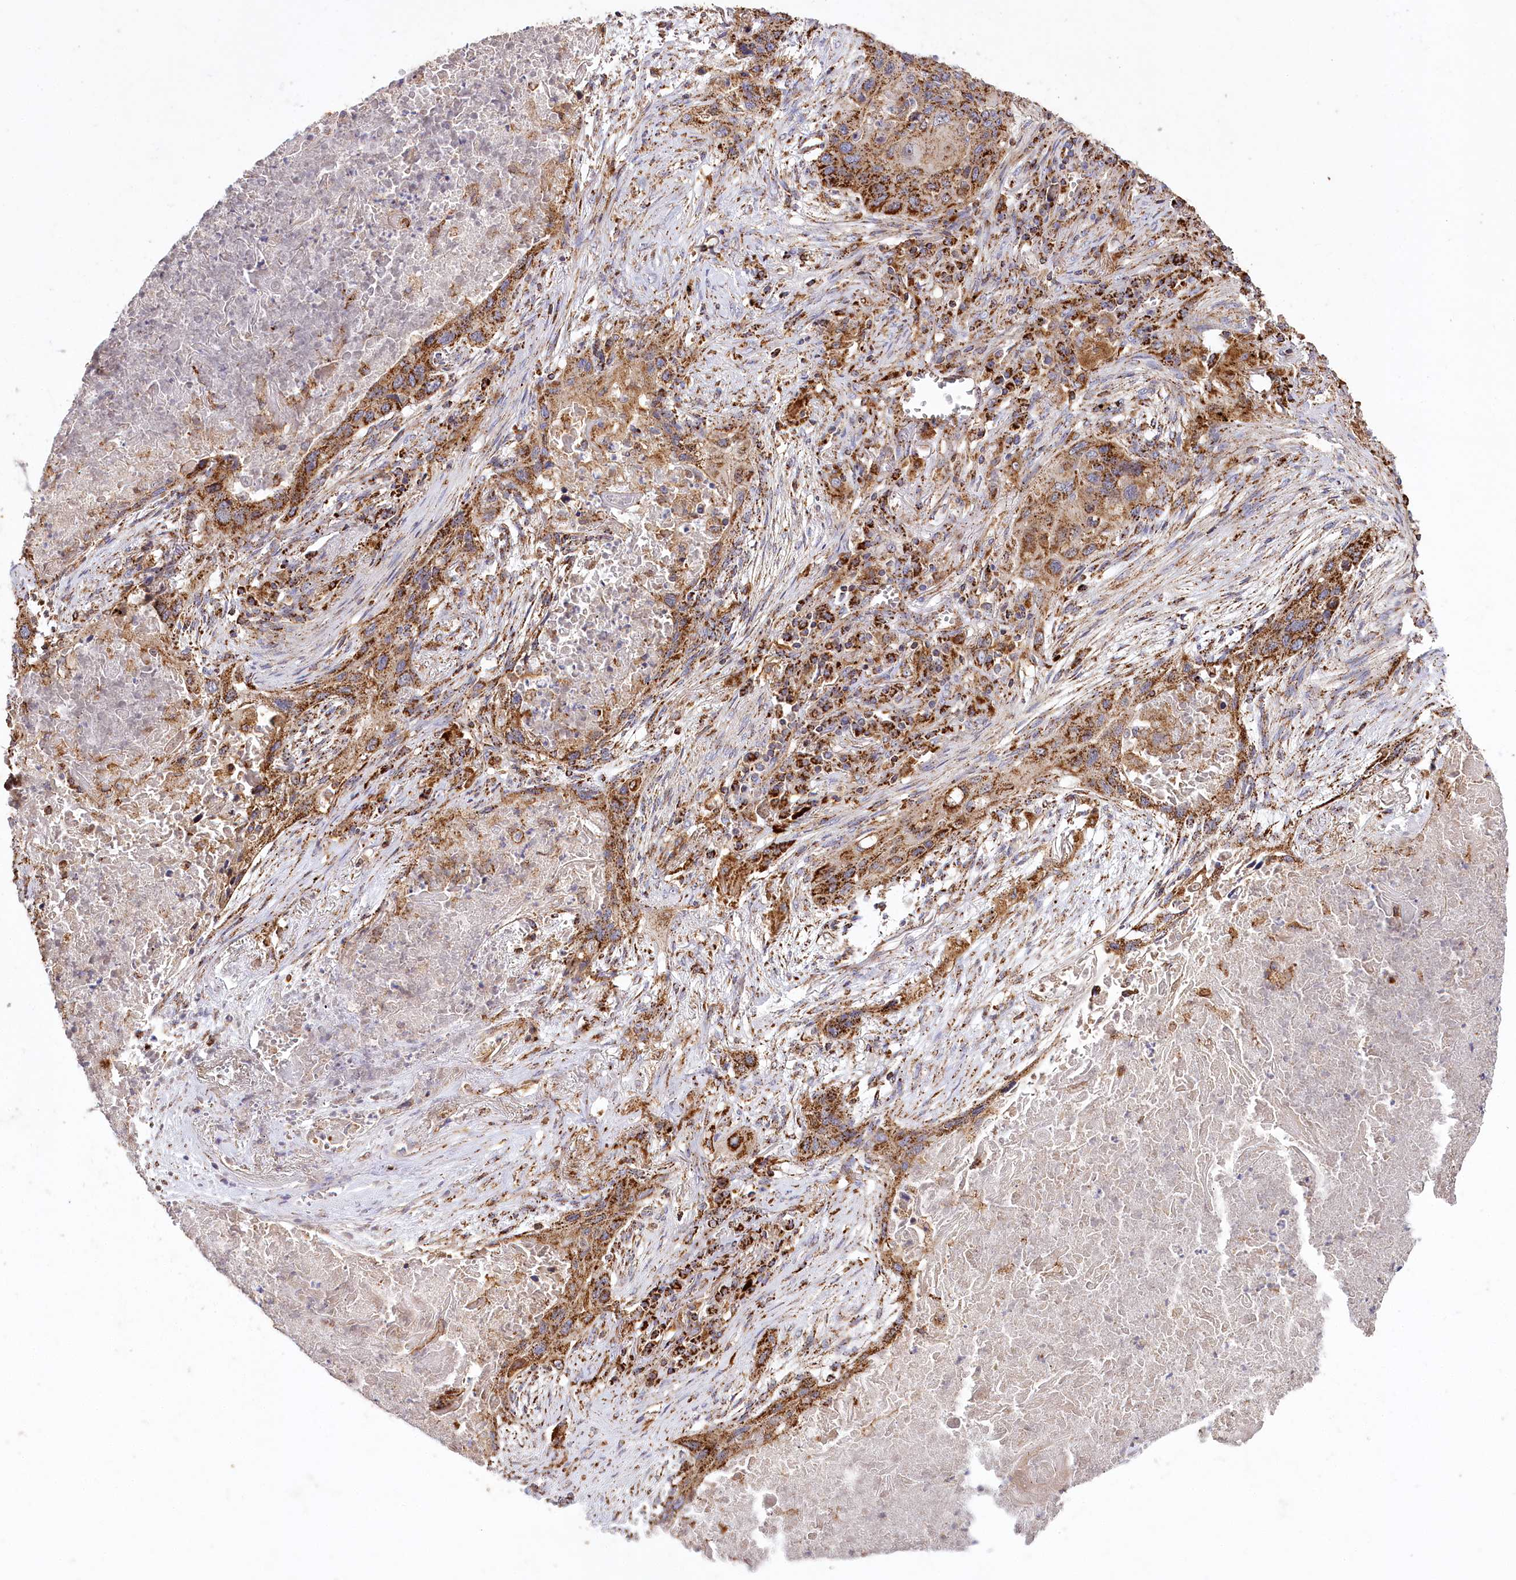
{"staining": {"intensity": "moderate", "quantity": ">75%", "location": "cytoplasmic/membranous"}, "tissue": "lung cancer", "cell_type": "Tumor cells", "image_type": "cancer", "snomed": [{"axis": "morphology", "description": "Squamous cell carcinoma, NOS"}, {"axis": "topography", "description": "Lung"}], "caption": "This is a photomicrograph of immunohistochemistry (IHC) staining of lung cancer, which shows moderate positivity in the cytoplasmic/membranous of tumor cells.", "gene": "CARD19", "patient": {"sex": "female", "age": 63}}